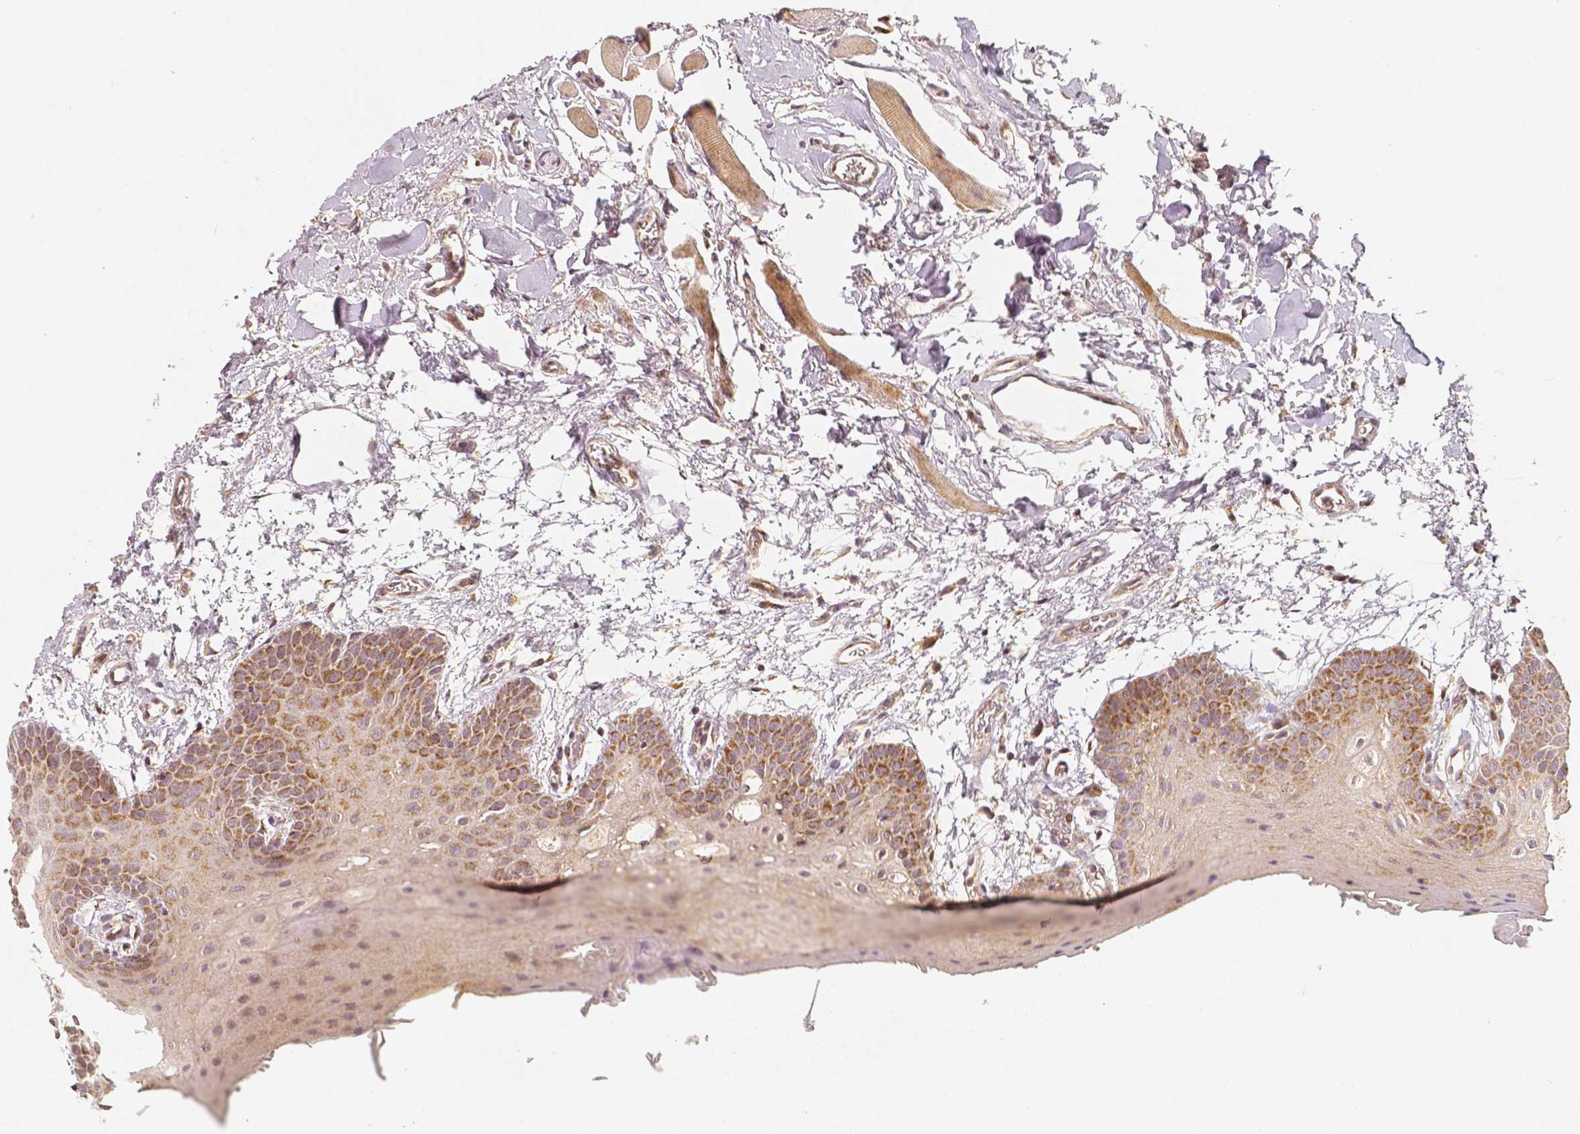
{"staining": {"intensity": "moderate", "quantity": "25%-75%", "location": "cytoplasmic/membranous"}, "tissue": "oral mucosa", "cell_type": "Squamous epithelial cells", "image_type": "normal", "snomed": [{"axis": "morphology", "description": "Normal tissue, NOS"}, {"axis": "morphology", "description": "Squamous cell carcinoma, NOS"}, {"axis": "topography", "description": "Oral tissue"}, {"axis": "topography", "description": "Head-Neck"}], "caption": "Moderate cytoplasmic/membranous expression is present in approximately 25%-75% of squamous epithelial cells in benign oral mucosa.", "gene": "PGAM5", "patient": {"sex": "female", "age": 50}}